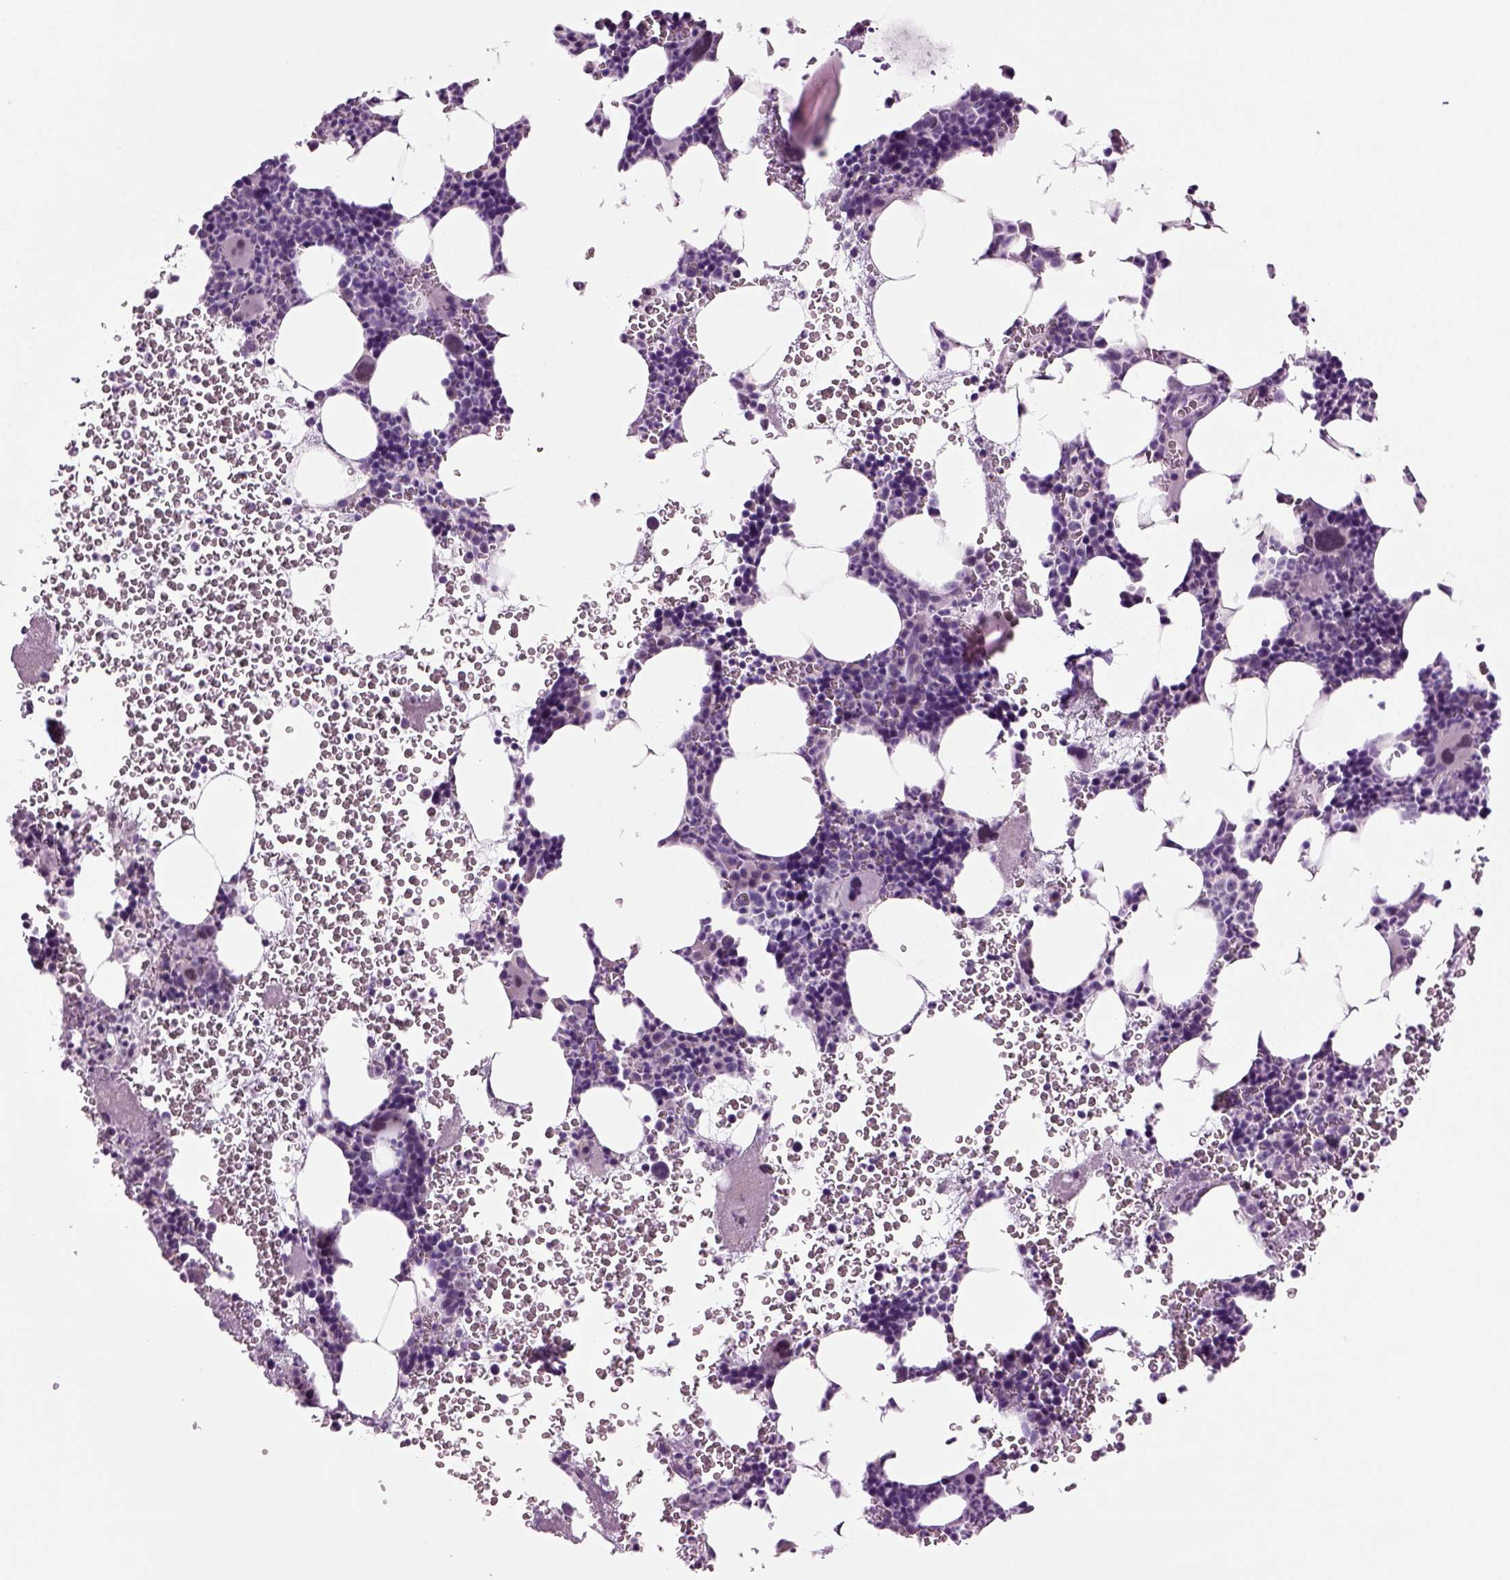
{"staining": {"intensity": "negative", "quantity": "none", "location": "none"}, "tissue": "bone marrow", "cell_type": "Hematopoietic cells", "image_type": "normal", "snomed": [{"axis": "morphology", "description": "Normal tissue, NOS"}, {"axis": "topography", "description": "Bone marrow"}], "caption": "Photomicrograph shows no significant protein expression in hematopoietic cells of benign bone marrow. (DAB (3,3'-diaminobenzidine) immunohistochemistry with hematoxylin counter stain).", "gene": "COL9A2", "patient": {"sex": "male", "age": 44}}